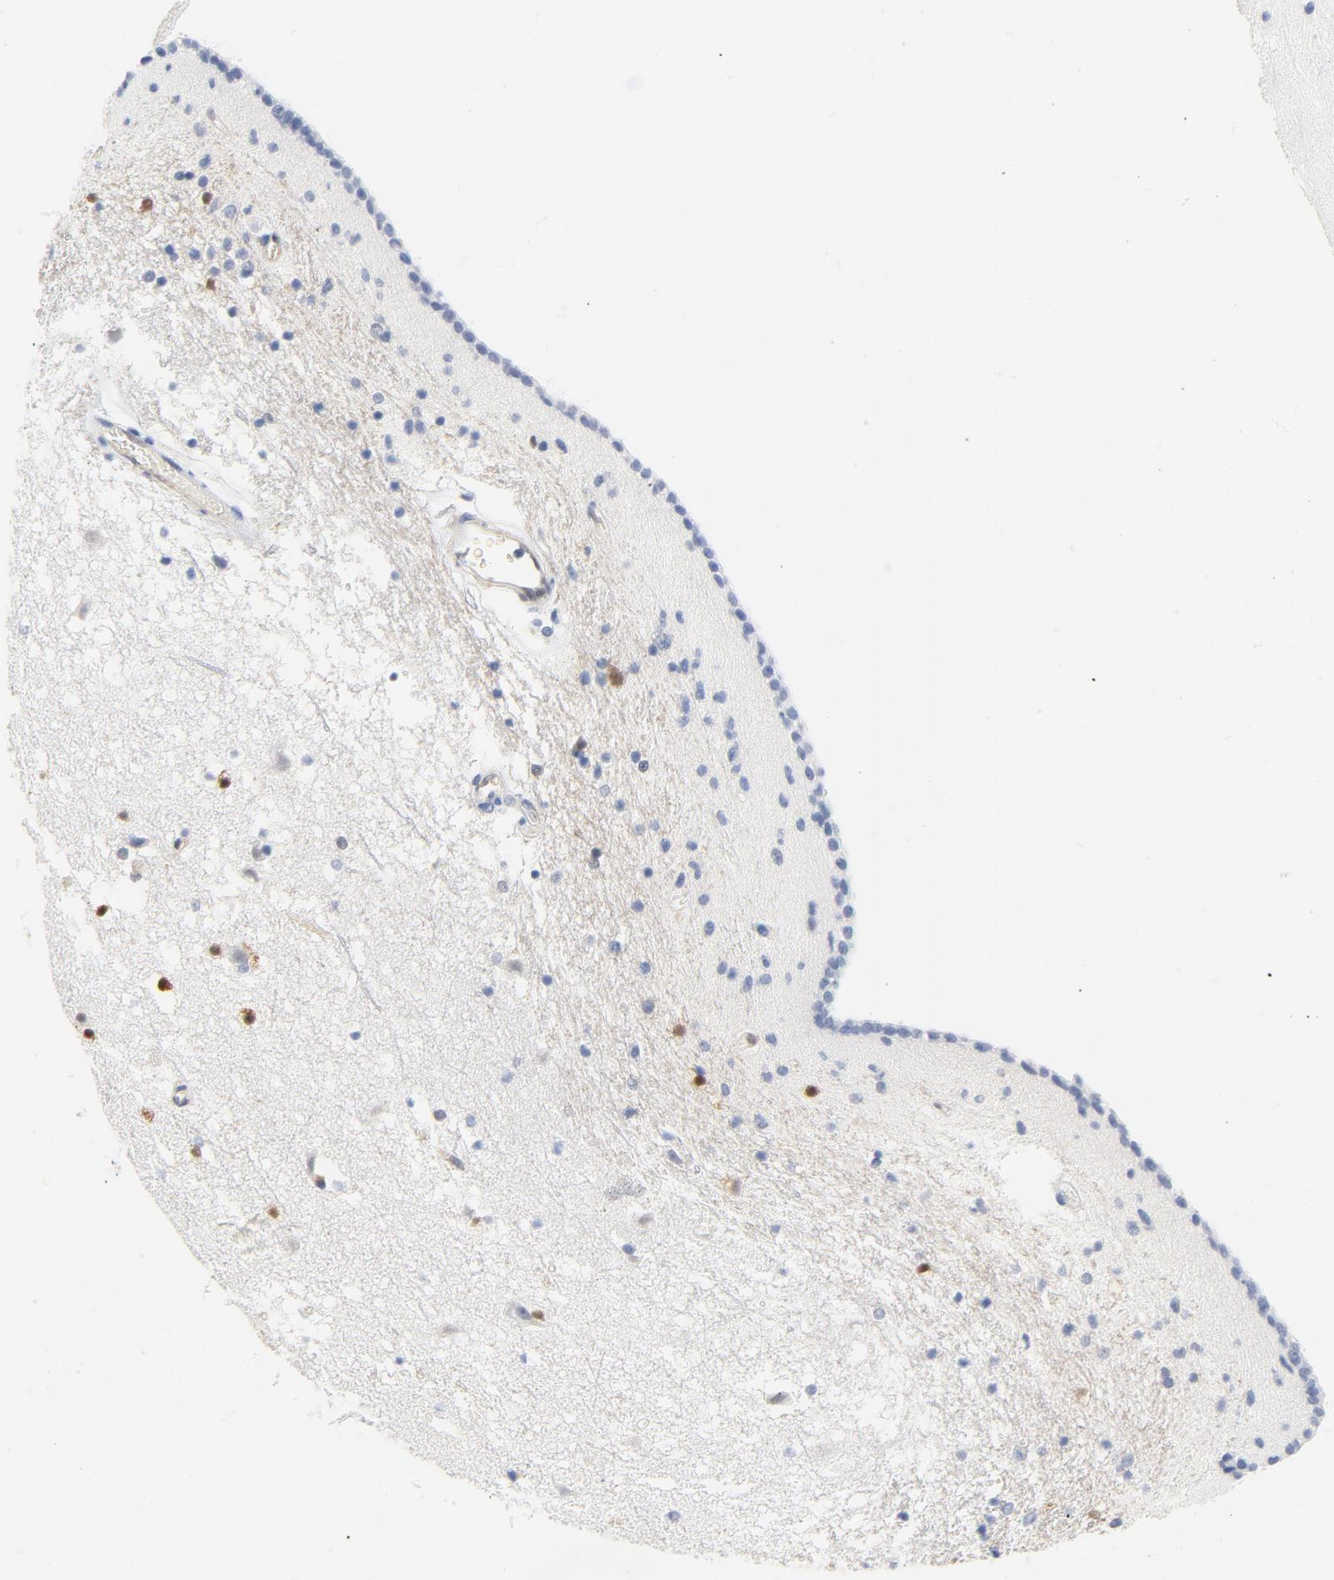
{"staining": {"intensity": "negative", "quantity": "none", "location": "none"}, "tissue": "caudate", "cell_type": "Glial cells", "image_type": "normal", "snomed": [{"axis": "morphology", "description": "Normal tissue, NOS"}, {"axis": "topography", "description": "Lateral ventricle wall"}], "caption": "IHC micrograph of normal caudate stained for a protein (brown), which demonstrates no expression in glial cells. Brightfield microscopy of IHC stained with DAB (3,3'-diaminobenzidine) (brown) and hematoxylin (blue), captured at high magnification.", "gene": "CDKN1B", "patient": {"sex": "male", "age": 45}}